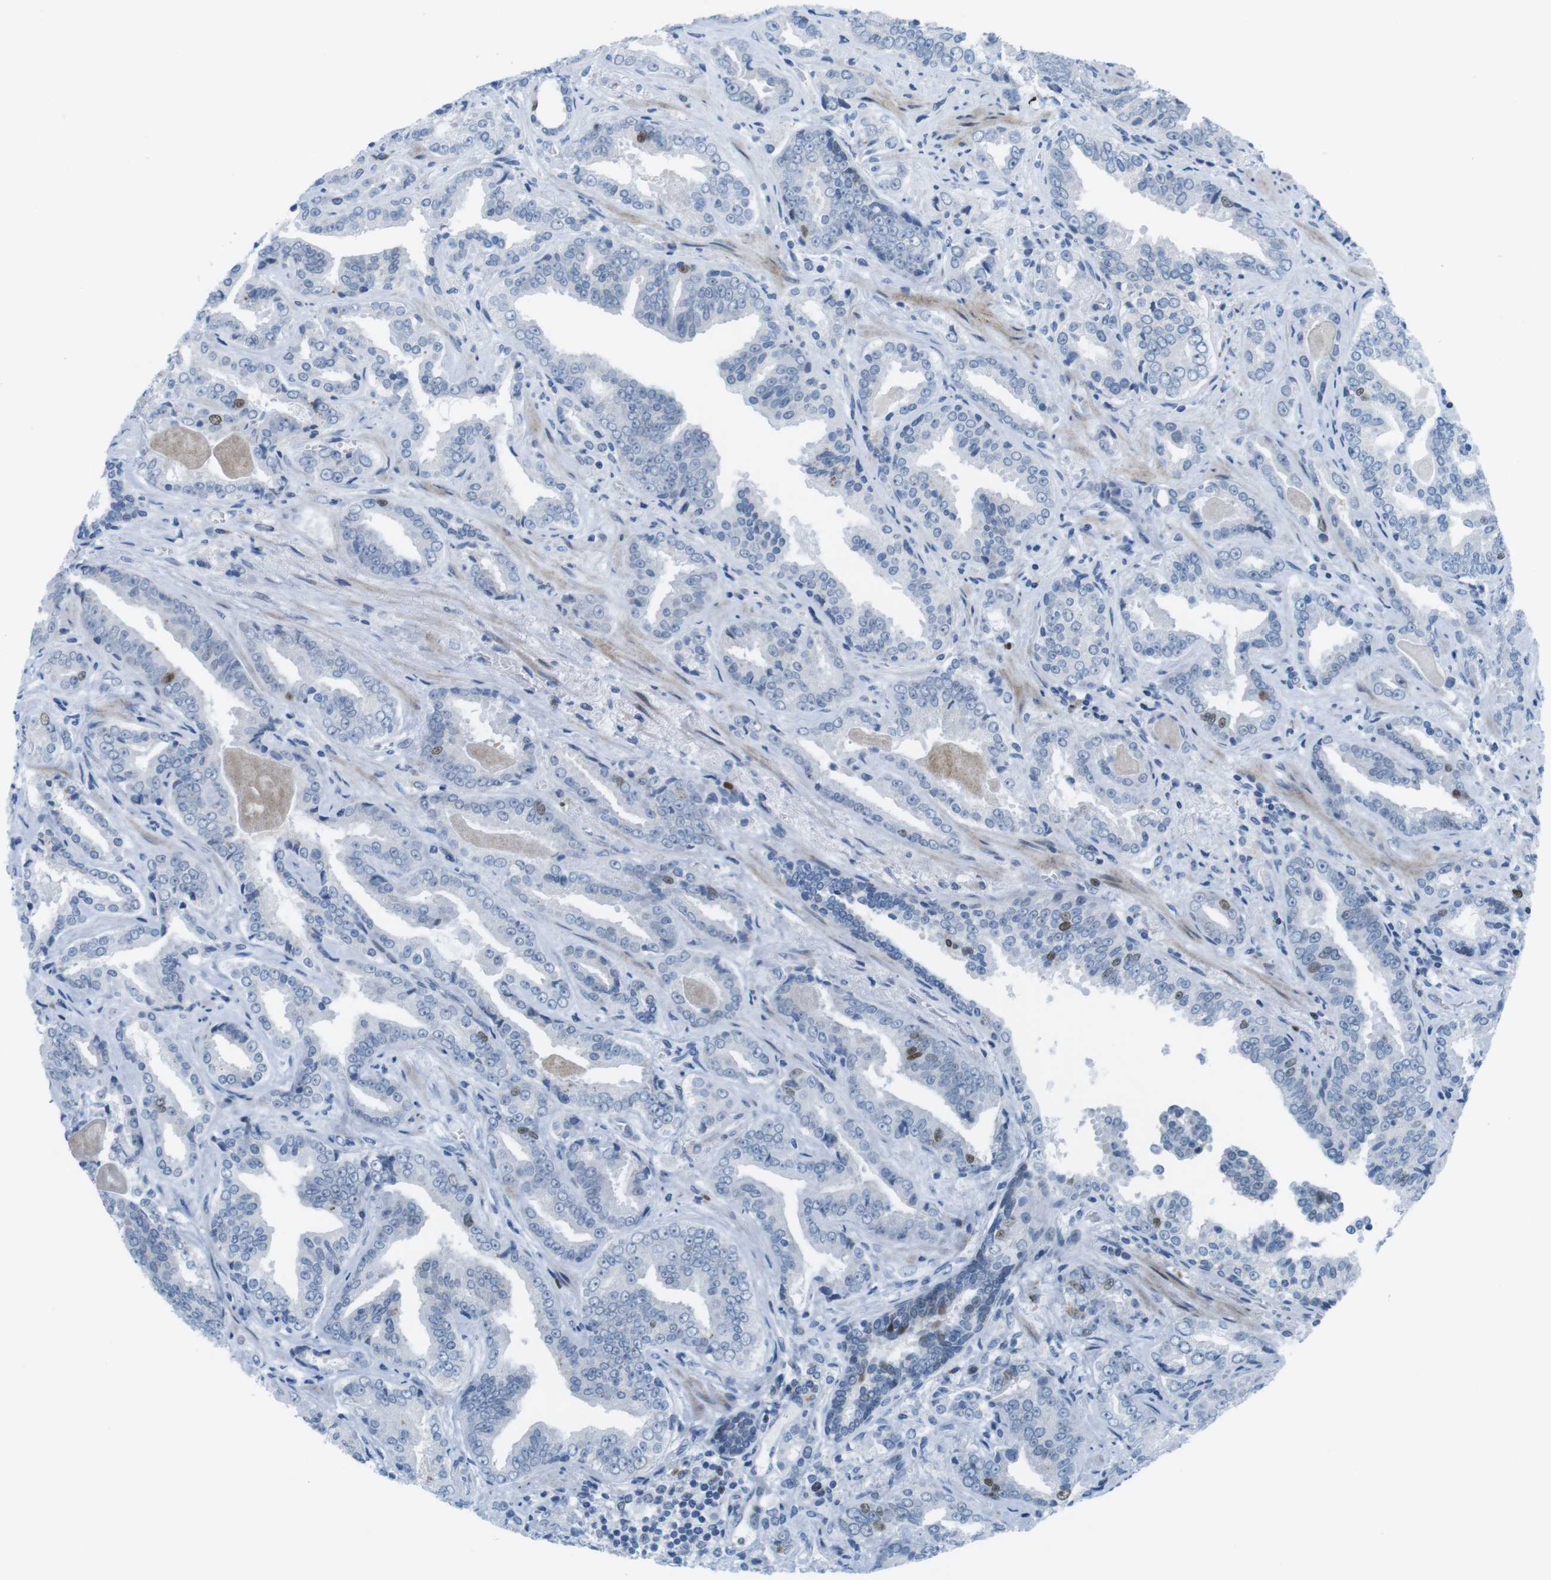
{"staining": {"intensity": "moderate", "quantity": "<25%", "location": "nuclear"}, "tissue": "prostate cancer", "cell_type": "Tumor cells", "image_type": "cancer", "snomed": [{"axis": "morphology", "description": "Adenocarcinoma, Low grade"}, {"axis": "topography", "description": "Prostate"}], "caption": "IHC (DAB) staining of low-grade adenocarcinoma (prostate) exhibits moderate nuclear protein positivity in approximately <25% of tumor cells. IHC stains the protein of interest in brown and the nuclei are stained blue.", "gene": "CHAF1A", "patient": {"sex": "male", "age": 60}}